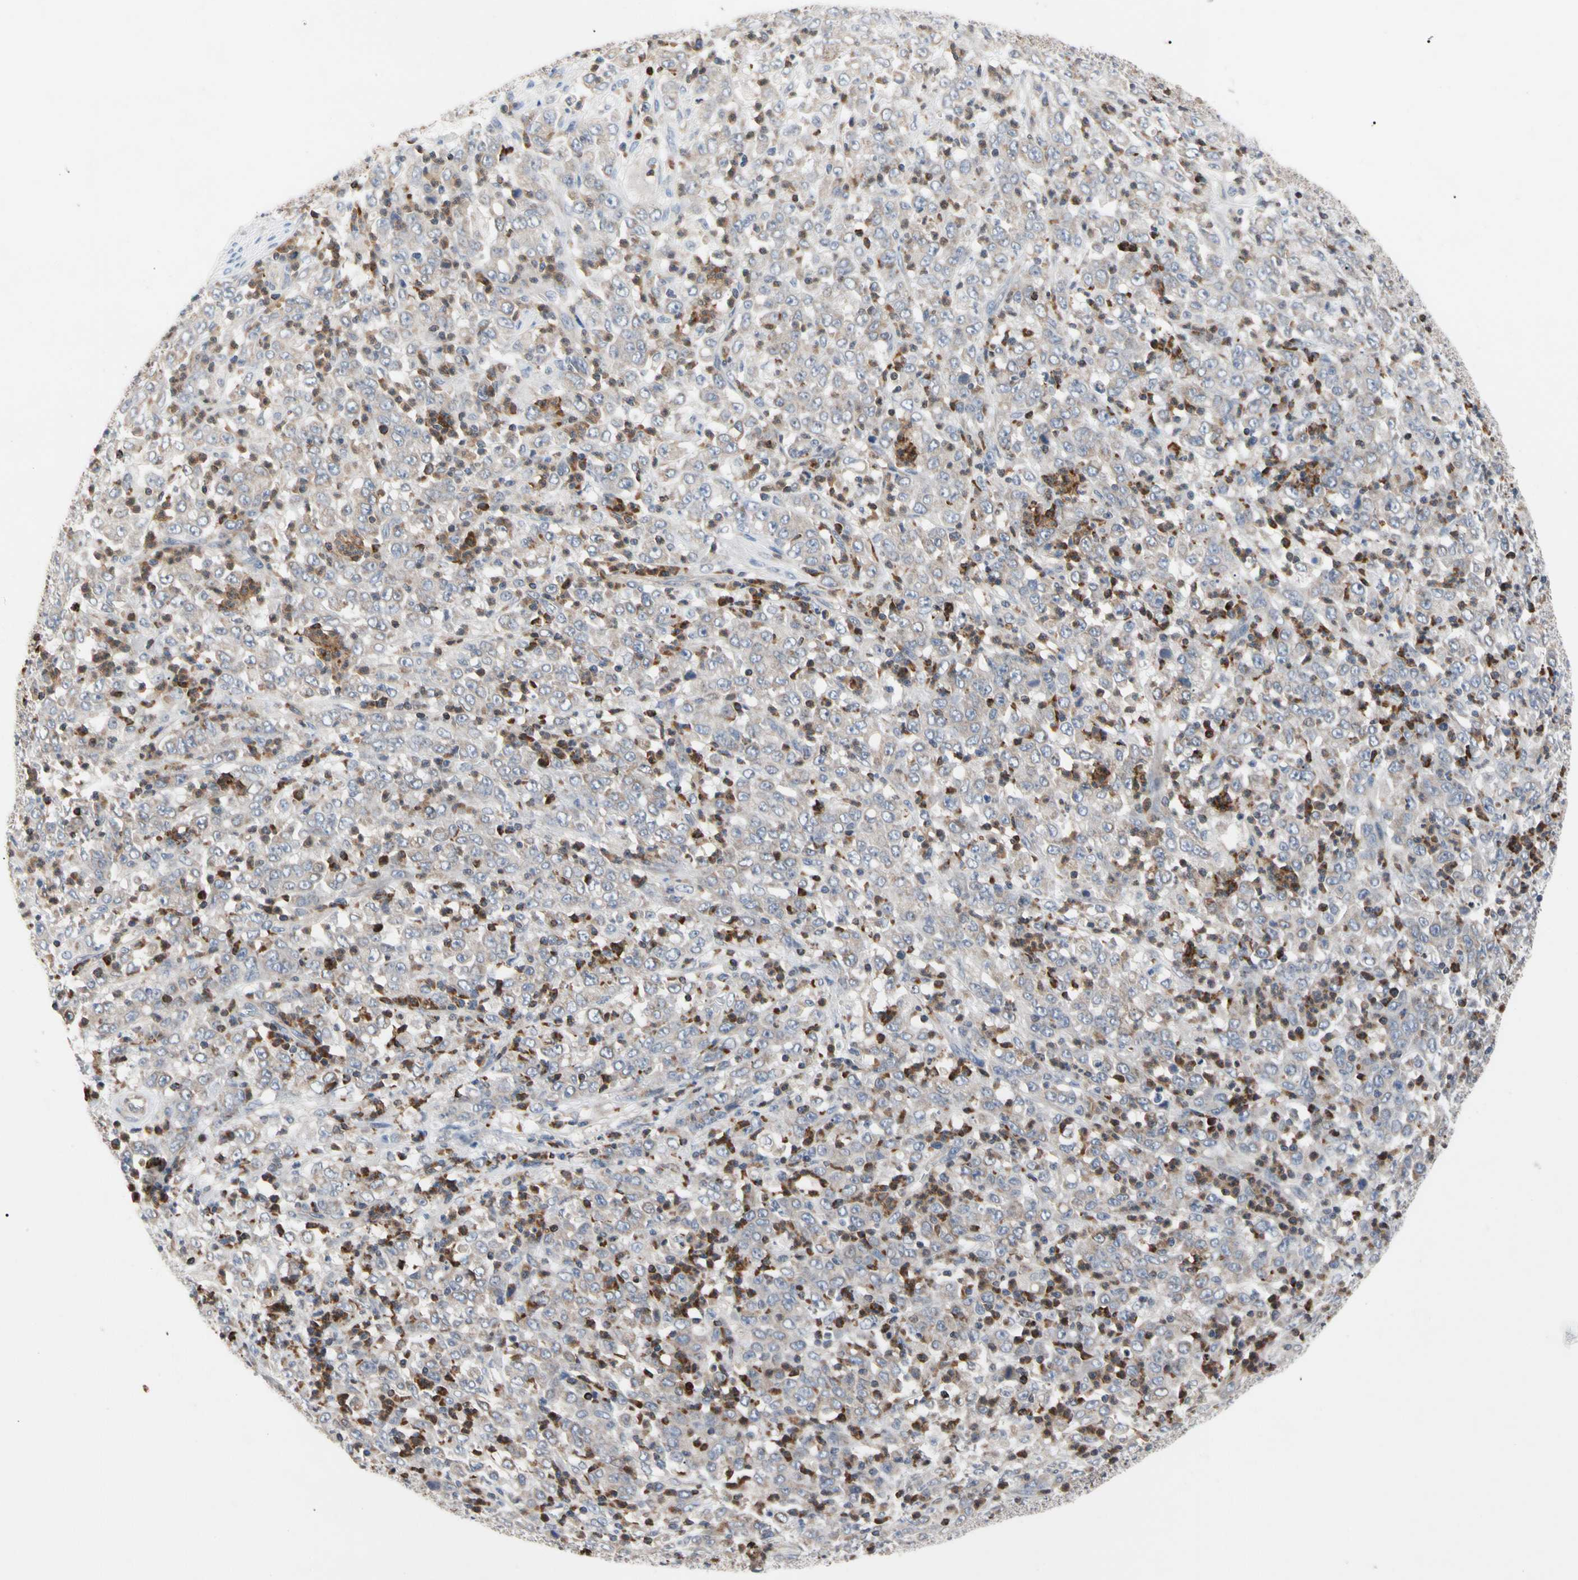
{"staining": {"intensity": "weak", "quantity": "25%-75%", "location": "cytoplasmic/membranous"}, "tissue": "stomach cancer", "cell_type": "Tumor cells", "image_type": "cancer", "snomed": [{"axis": "morphology", "description": "Adenocarcinoma, NOS"}, {"axis": "topography", "description": "Stomach, lower"}], "caption": "Brown immunohistochemical staining in human stomach adenocarcinoma demonstrates weak cytoplasmic/membranous expression in about 25%-75% of tumor cells.", "gene": "MCL1", "patient": {"sex": "female", "age": 71}}